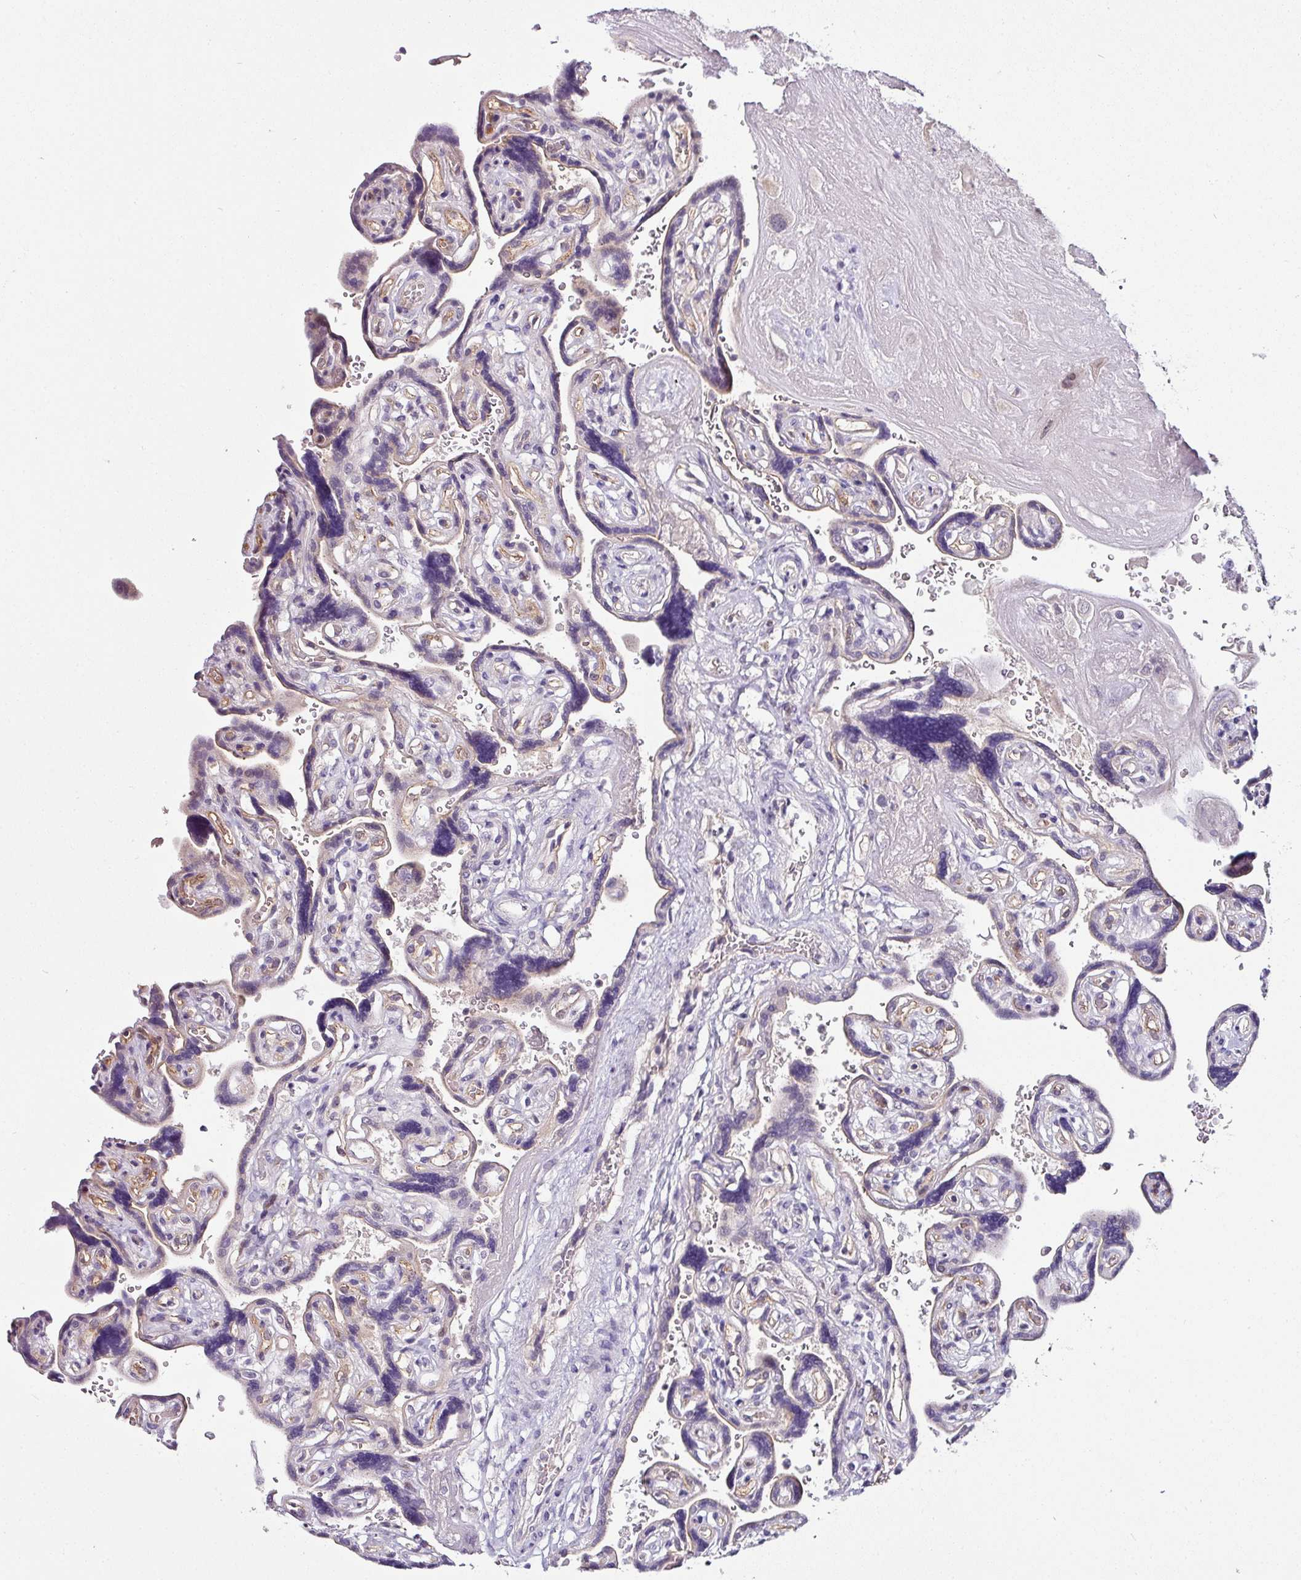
{"staining": {"intensity": "negative", "quantity": "none", "location": "none"}, "tissue": "placenta", "cell_type": "Decidual cells", "image_type": "normal", "snomed": [{"axis": "morphology", "description": "Normal tissue, NOS"}, {"axis": "topography", "description": "Placenta"}], "caption": "The image reveals no staining of decidual cells in benign placenta.", "gene": "NAPSA", "patient": {"sex": "female", "age": 32}}